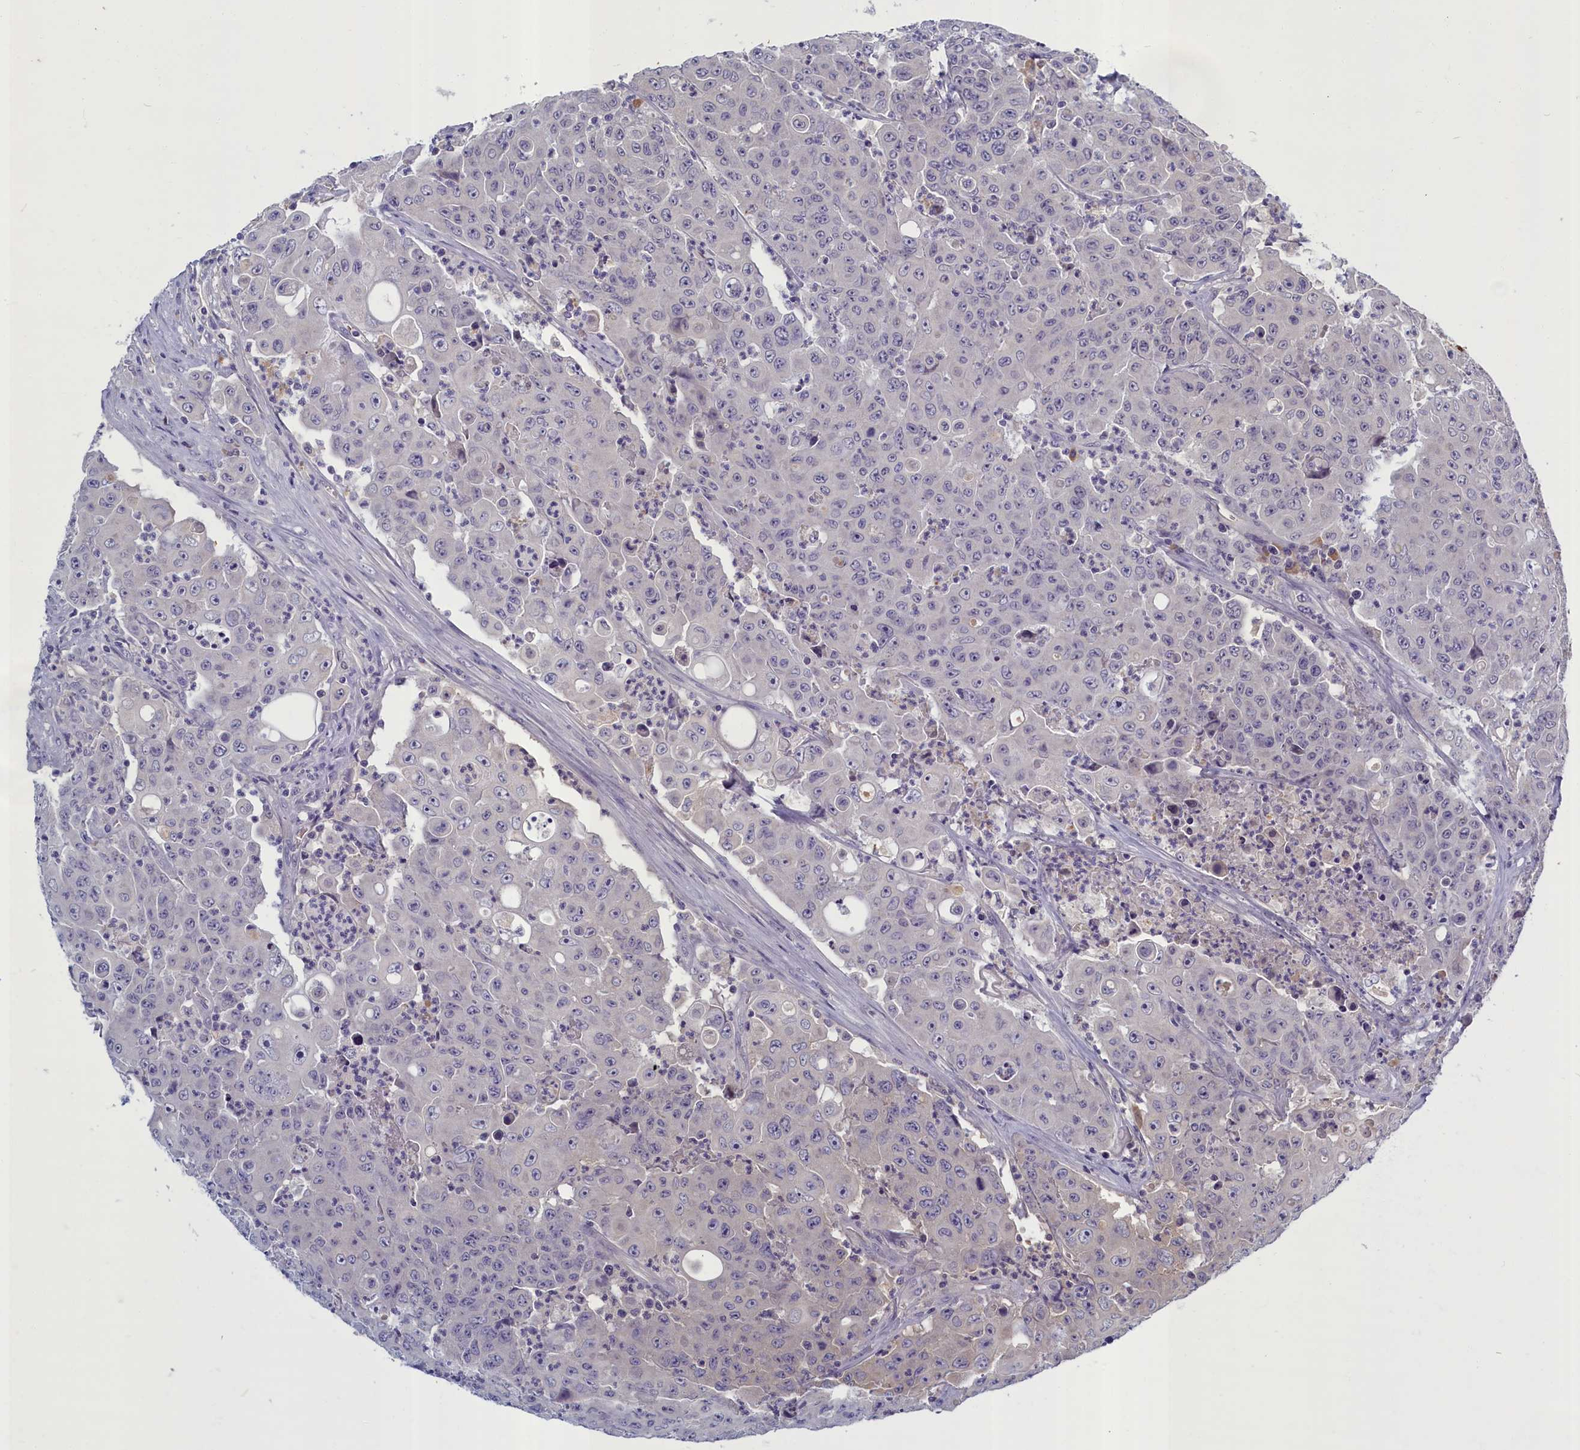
{"staining": {"intensity": "negative", "quantity": "none", "location": "none"}, "tissue": "colorectal cancer", "cell_type": "Tumor cells", "image_type": "cancer", "snomed": [{"axis": "morphology", "description": "Adenocarcinoma, NOS"}, {"axis": "topography", "description": "Colon"}], "caption": "IHC of human adenocarcinoma (colorectal) reveals no positivity in tumor cells. Nuclei are stained in blue.", "gene": "SV2C", "patient": {"sex": "male", "age": 51}}